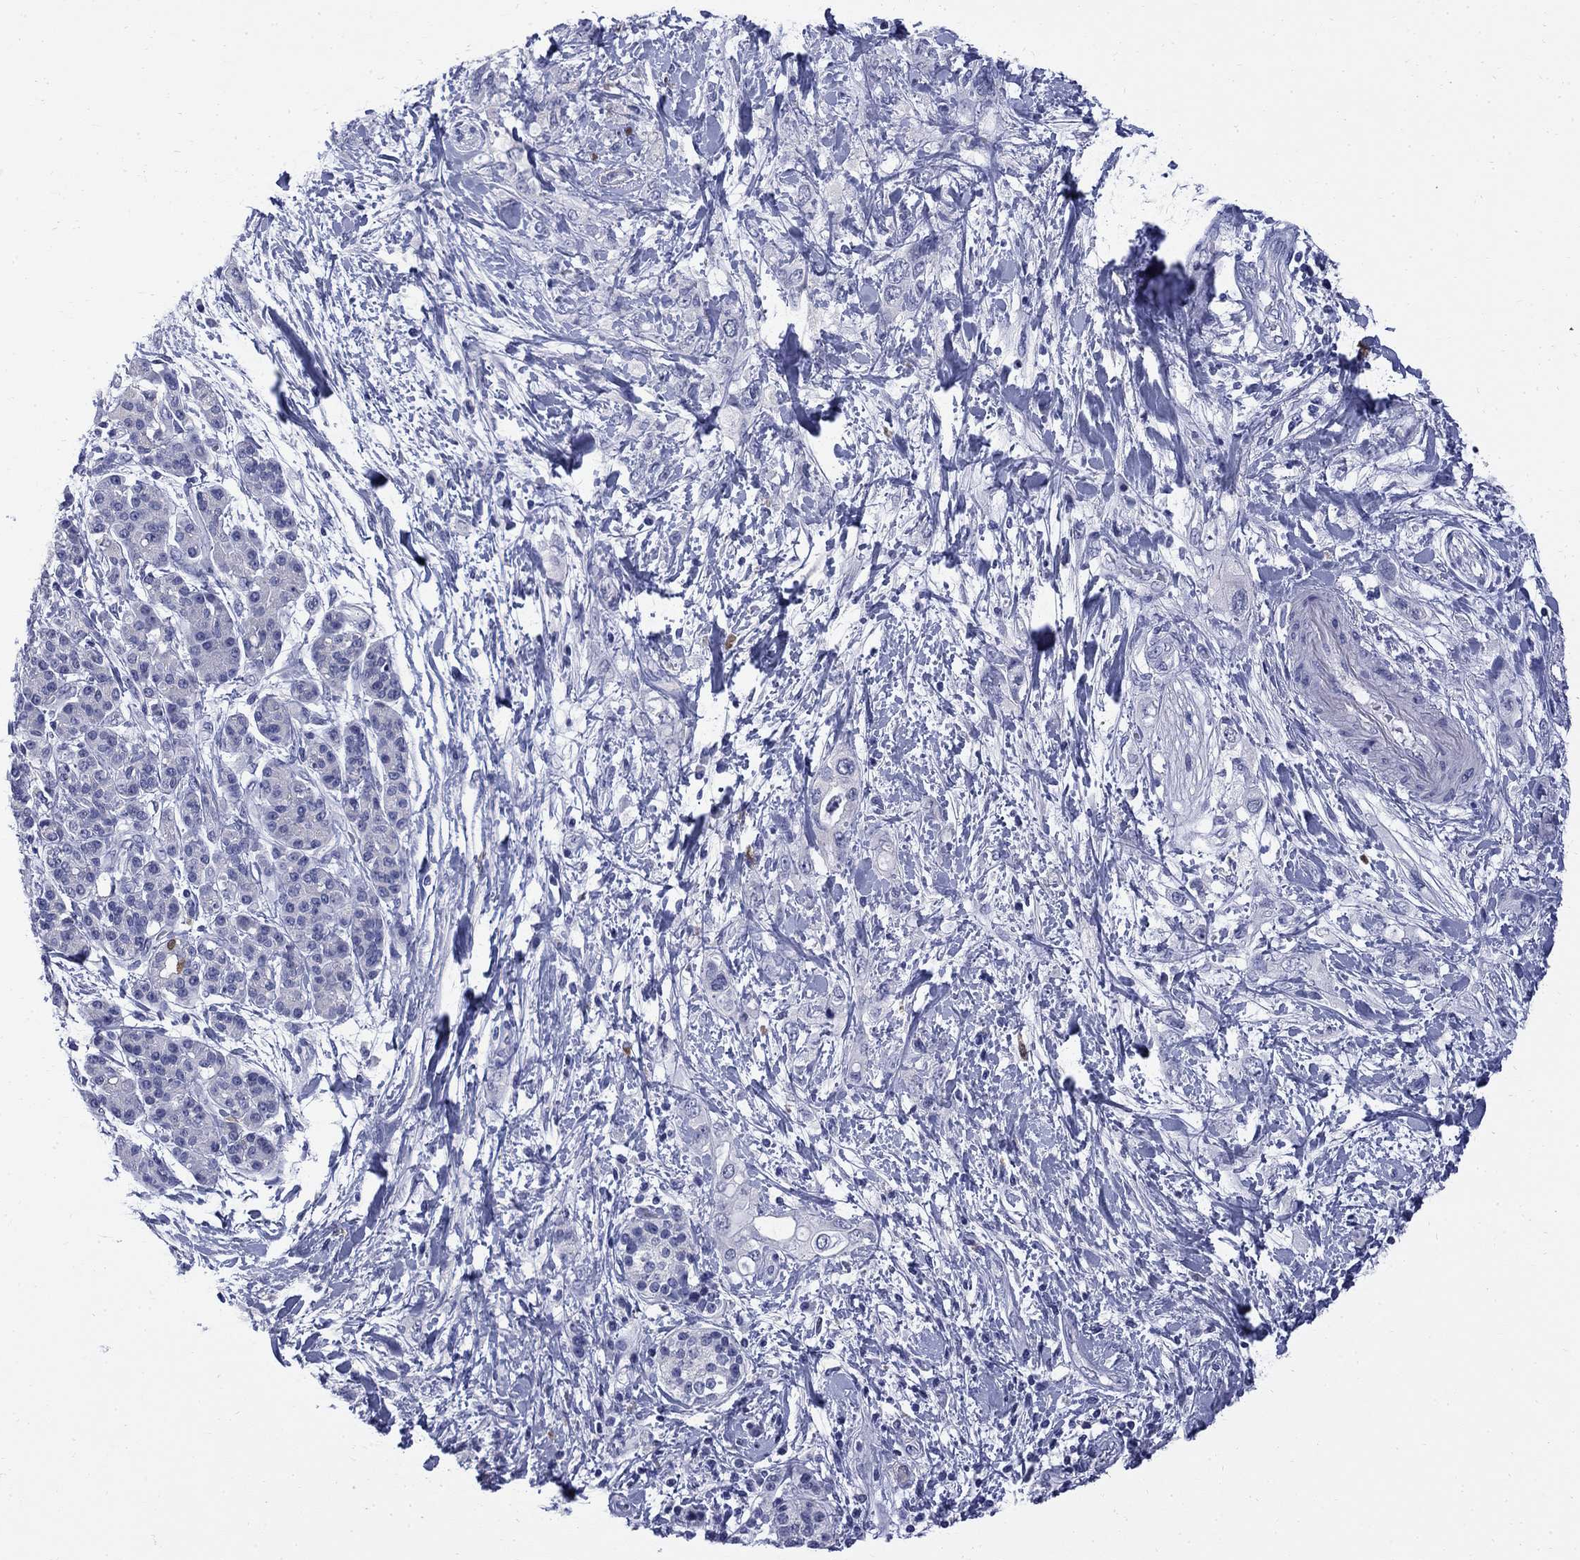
{"staining": {"intensity": "negative", "quantity": "none", "location": "none"}, "tissue": "pancreatic cancer", "cell_type": "Tumor cells", "image_type": "cancer", "snomed": [{"axis": "morphology", "description": "Adenocarcinoma, NOS"}, {"axis": "topography", "description": "Pancreas"}], "caption": "IHC of adenocarcinoma (pancreatic) displays no positivity in tumor cells.", "gene": "SERPINB2", "patient": {"sex": "female", "age": 56}}